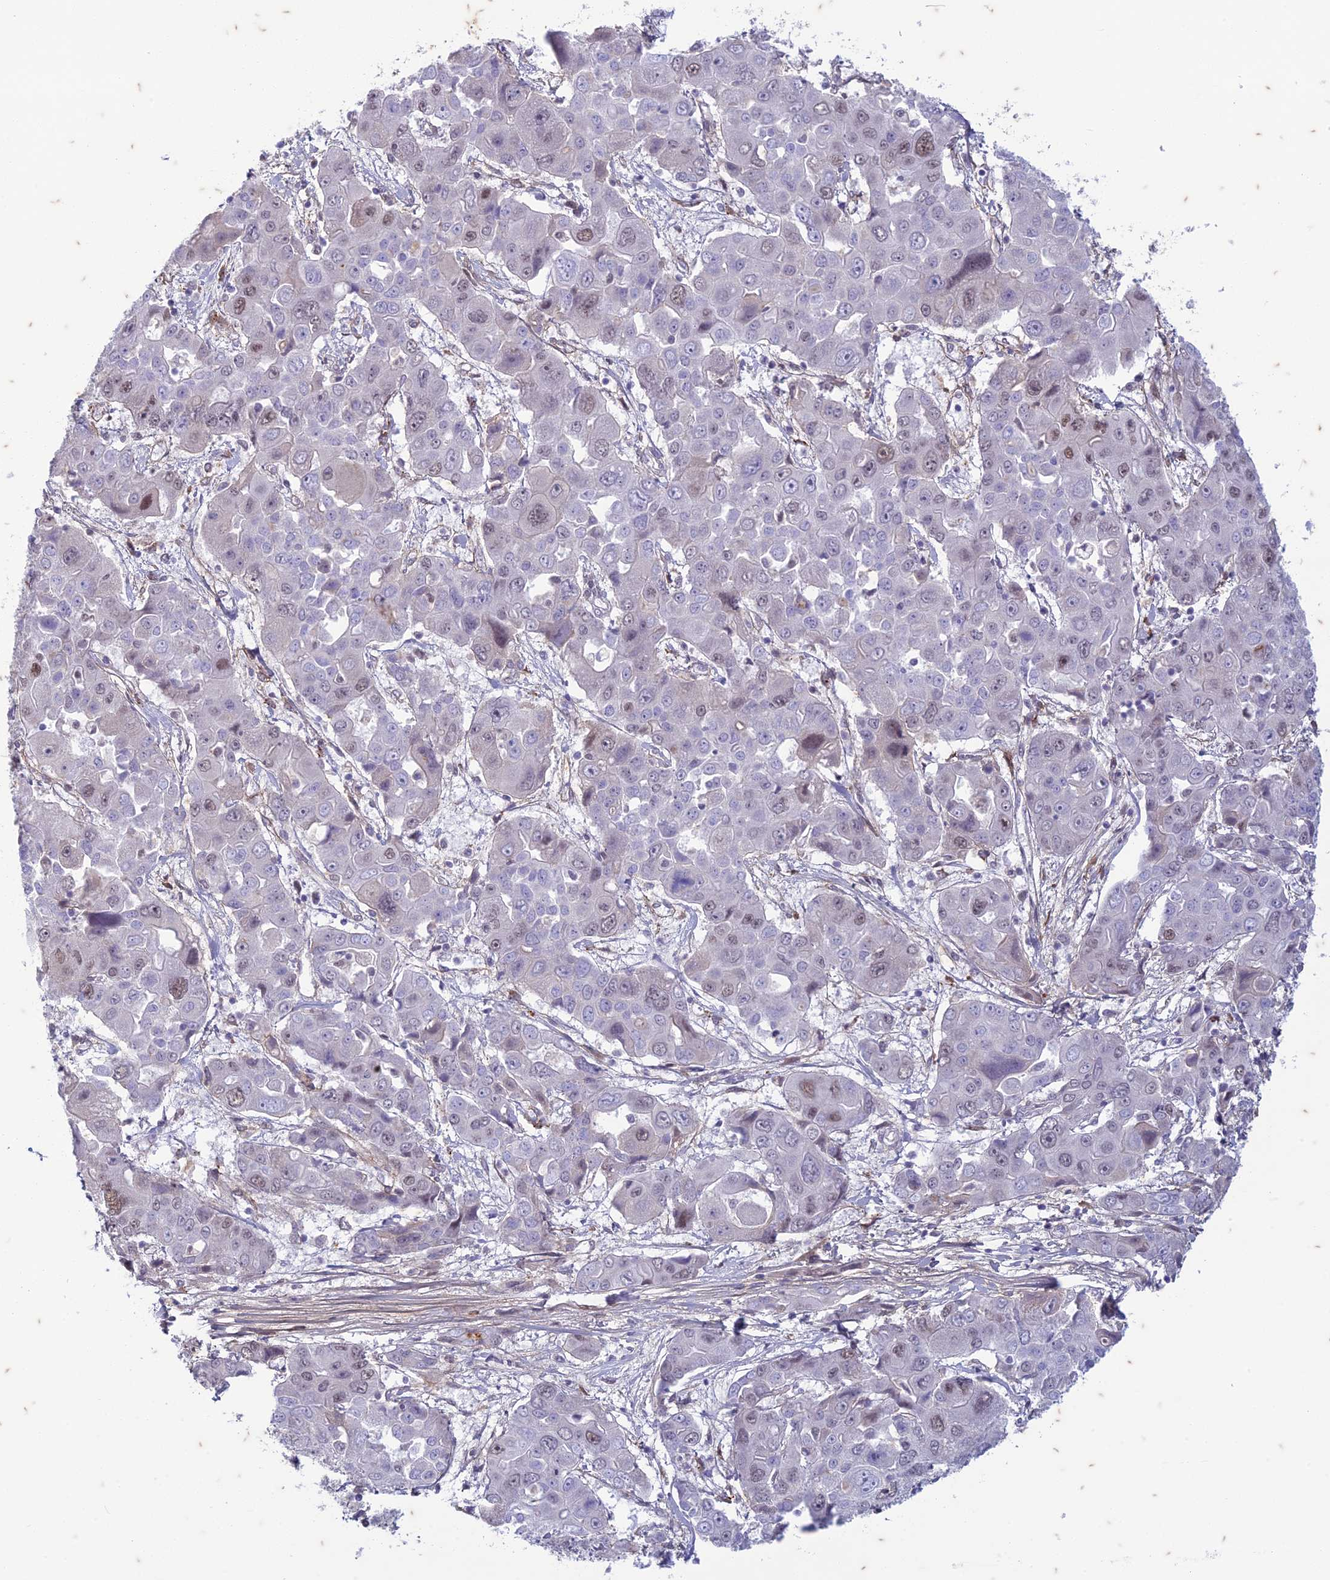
{"staining": {"intensity": "weak", "quantity": "<25%", "location": "nuclear"}, "tissue": "liver cancer", "cell_type": "Tumor cells", "image_type": "cancer", "snomed": [{"axis": "morphology", "description": "Cholangiocarcinoma"}, {"axis": "topography", "description": "Liver"}], "caption": "The IHC photomicrograph has no significant expression in tumor cells of liver cholangiocarcinoma tissue.", "gene": "PABPN1L", "patient": {"sex": "male", "age": 67}}